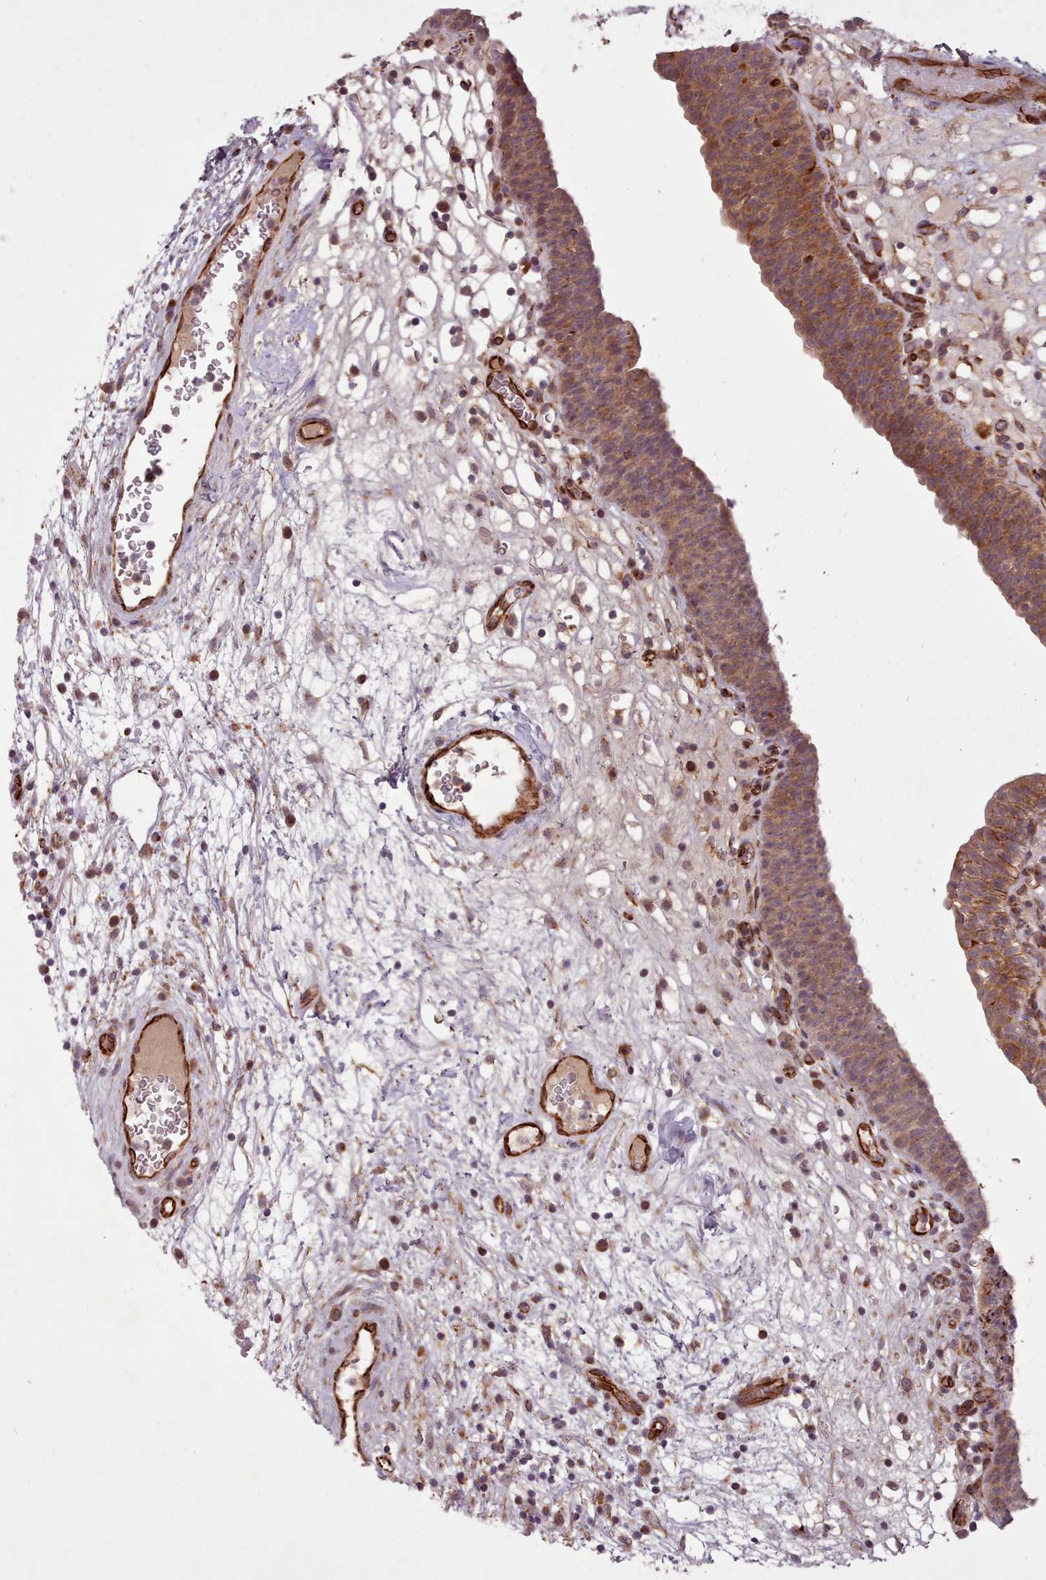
{"staining": {"intensity": "moderate", "quantity": "25%-75%", "location": "cytoplasmic/membranous"}, "tissue": "urinary bladder", "cell_type": "Urothelial cells", "image_type": "normal", "snomed": [{"axis": "morphology", "description": "Normal tissue, NOS"}, {"axis": "topography", "description": "Urinary bladder"}], "caption": "Urothelial cells display medium levels of moderate cytoplasmic/membranous expression in about 25%-75% of cells in unremarkable human urinary bladder.", "gene": "GBGT1", "patient": {"sex": "male", "age": 71}}